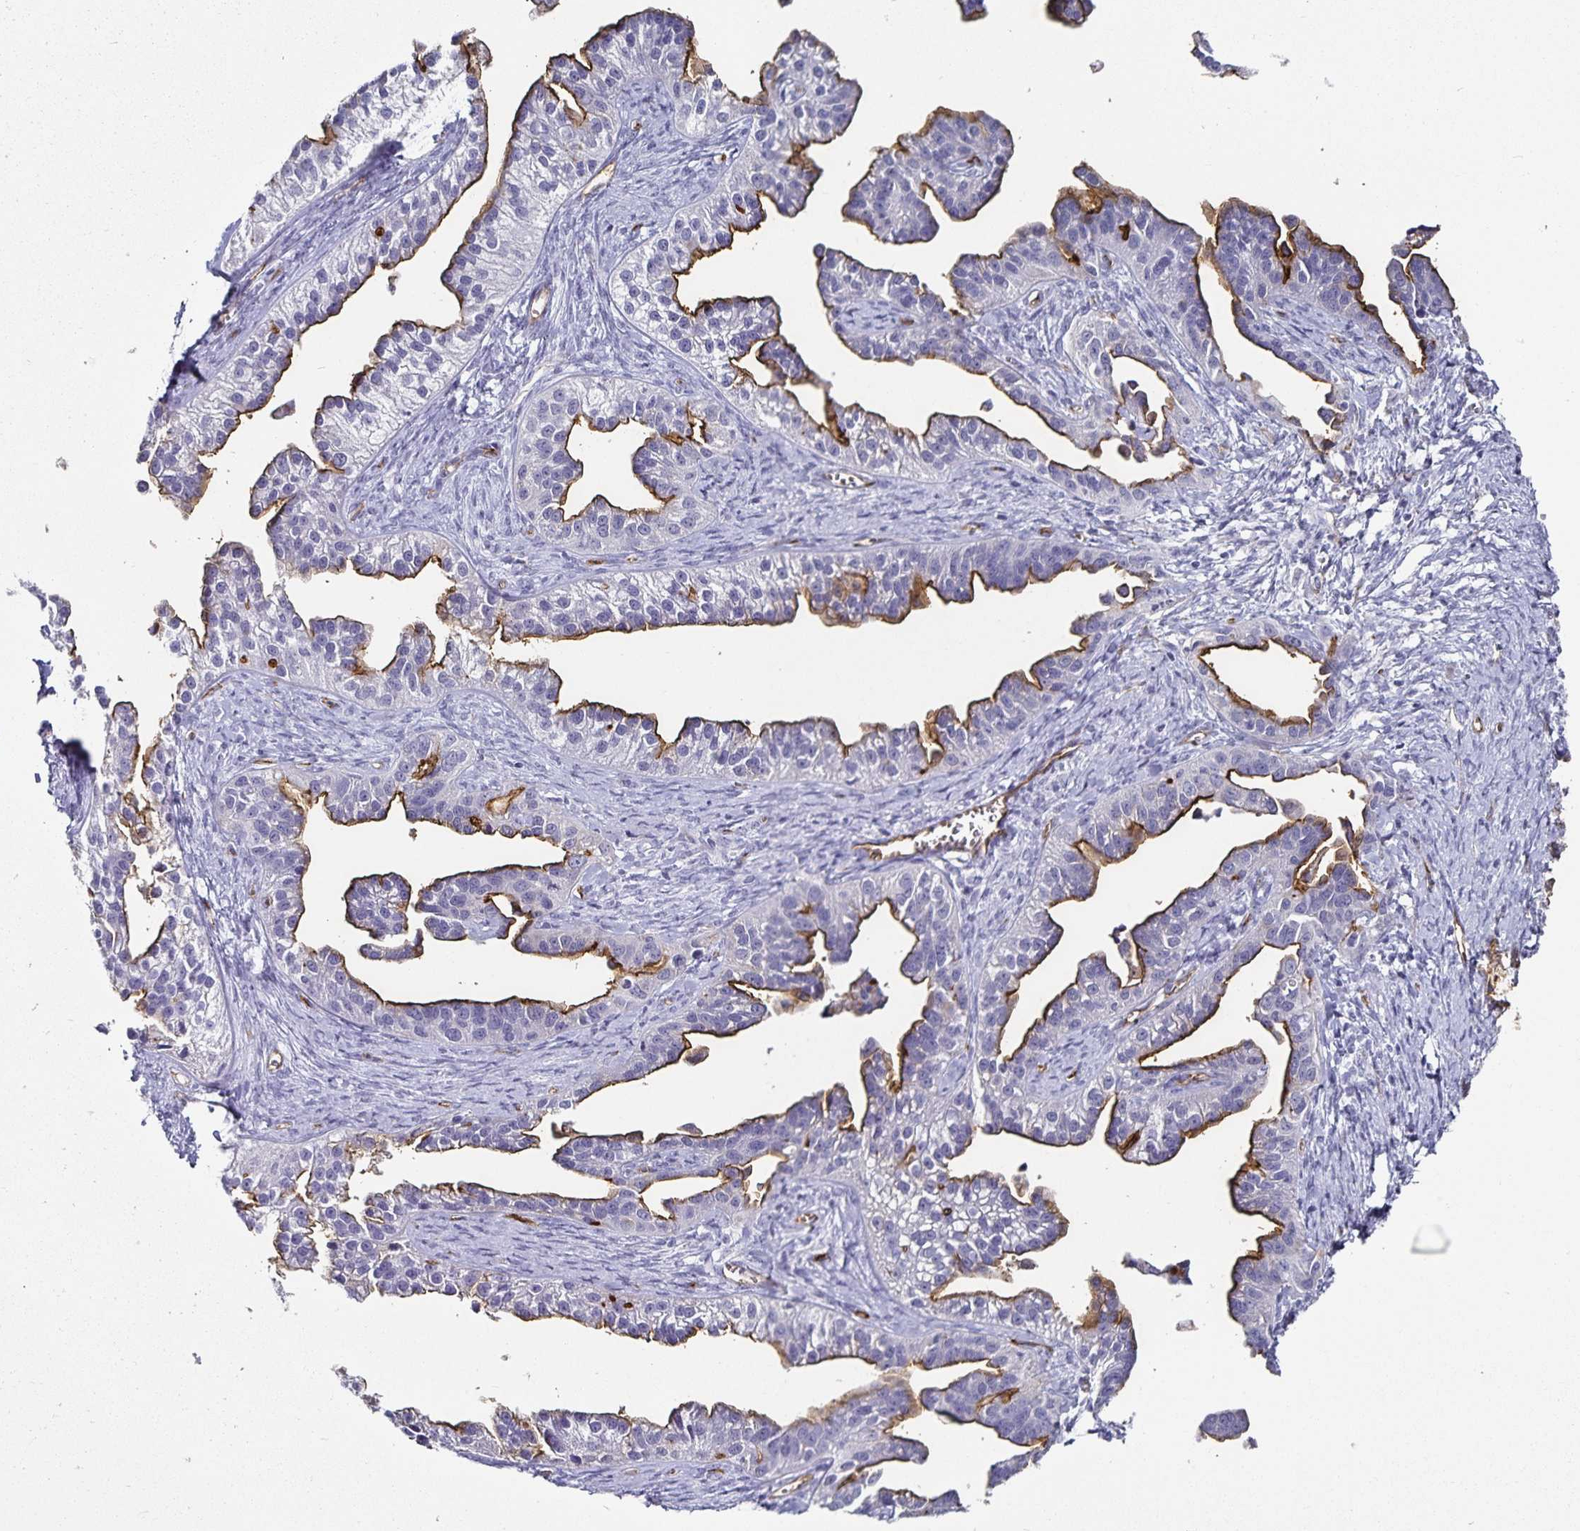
{"staining": {"intensity": "moderate", "quantity": "25%-75%", "location": "cytoplasmic/membranous"}, "tissue": "ovarian cancer", "cell_type": "Tumor cells", "image_type": "cancer", "snomed": [{"axis": "morphology", "description": "Cystadenocarcinoma, serous, NOS"}, {"axis": "topography", "description": "Ovary"}], "caption": "Immunohistochemical staining of human ovarian cancer reveals medium levels of moderate cytoplasmic/membranous protein staining in approximately 25%-75% of tumor cells. (IHC, brightfield microscopy, high magnification).", "gene": "PODXL", "patient": {"sex": "female", "age": 75}}